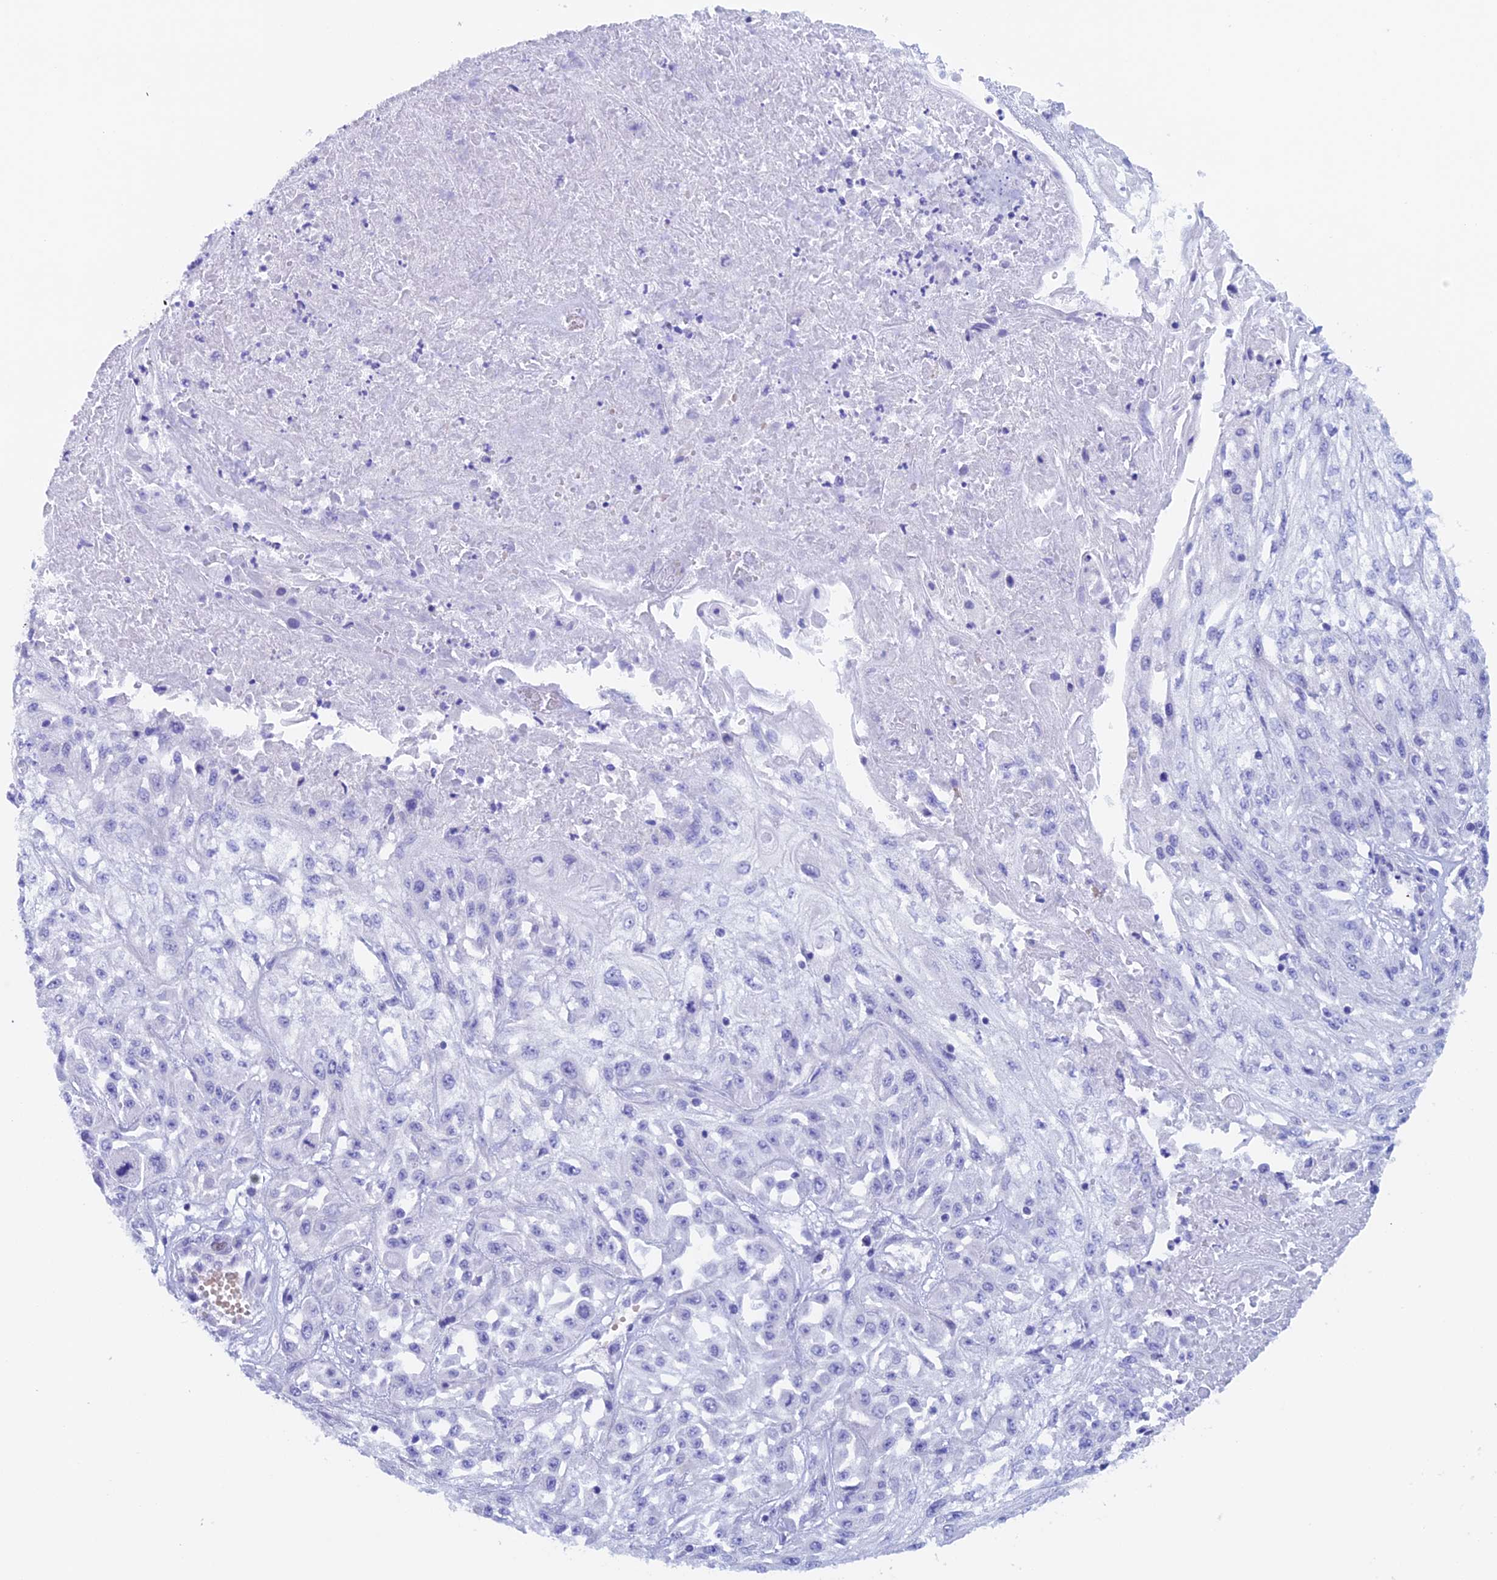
{"staining": {"intensity": "negative", "quantity": "none", "location": "none"}, "tissue": "skin cancer", "cell_type": "Tumor cells", "image_type": "cancer", "snomed": [{"axis": "morphology", "description": "Squamous cell carcinoma, NOS"}, {"axis": "morphology", "description": "Squamous cell carcinoma, metastatic, NOS"}, {"axis": "topography", "description": "Skin"}, {"axis": "topography", "description": "Lymph node"}], "caption": "Immunohistochemistry (IHC) photomicrograph of skin cancer (metastatic squamous cell carcinoma) stained for a protein (brown), which reveals no positivity in tumor cells.", "gene": "PSMC3IP", "patient": {"sex": "male", "age": 75}}